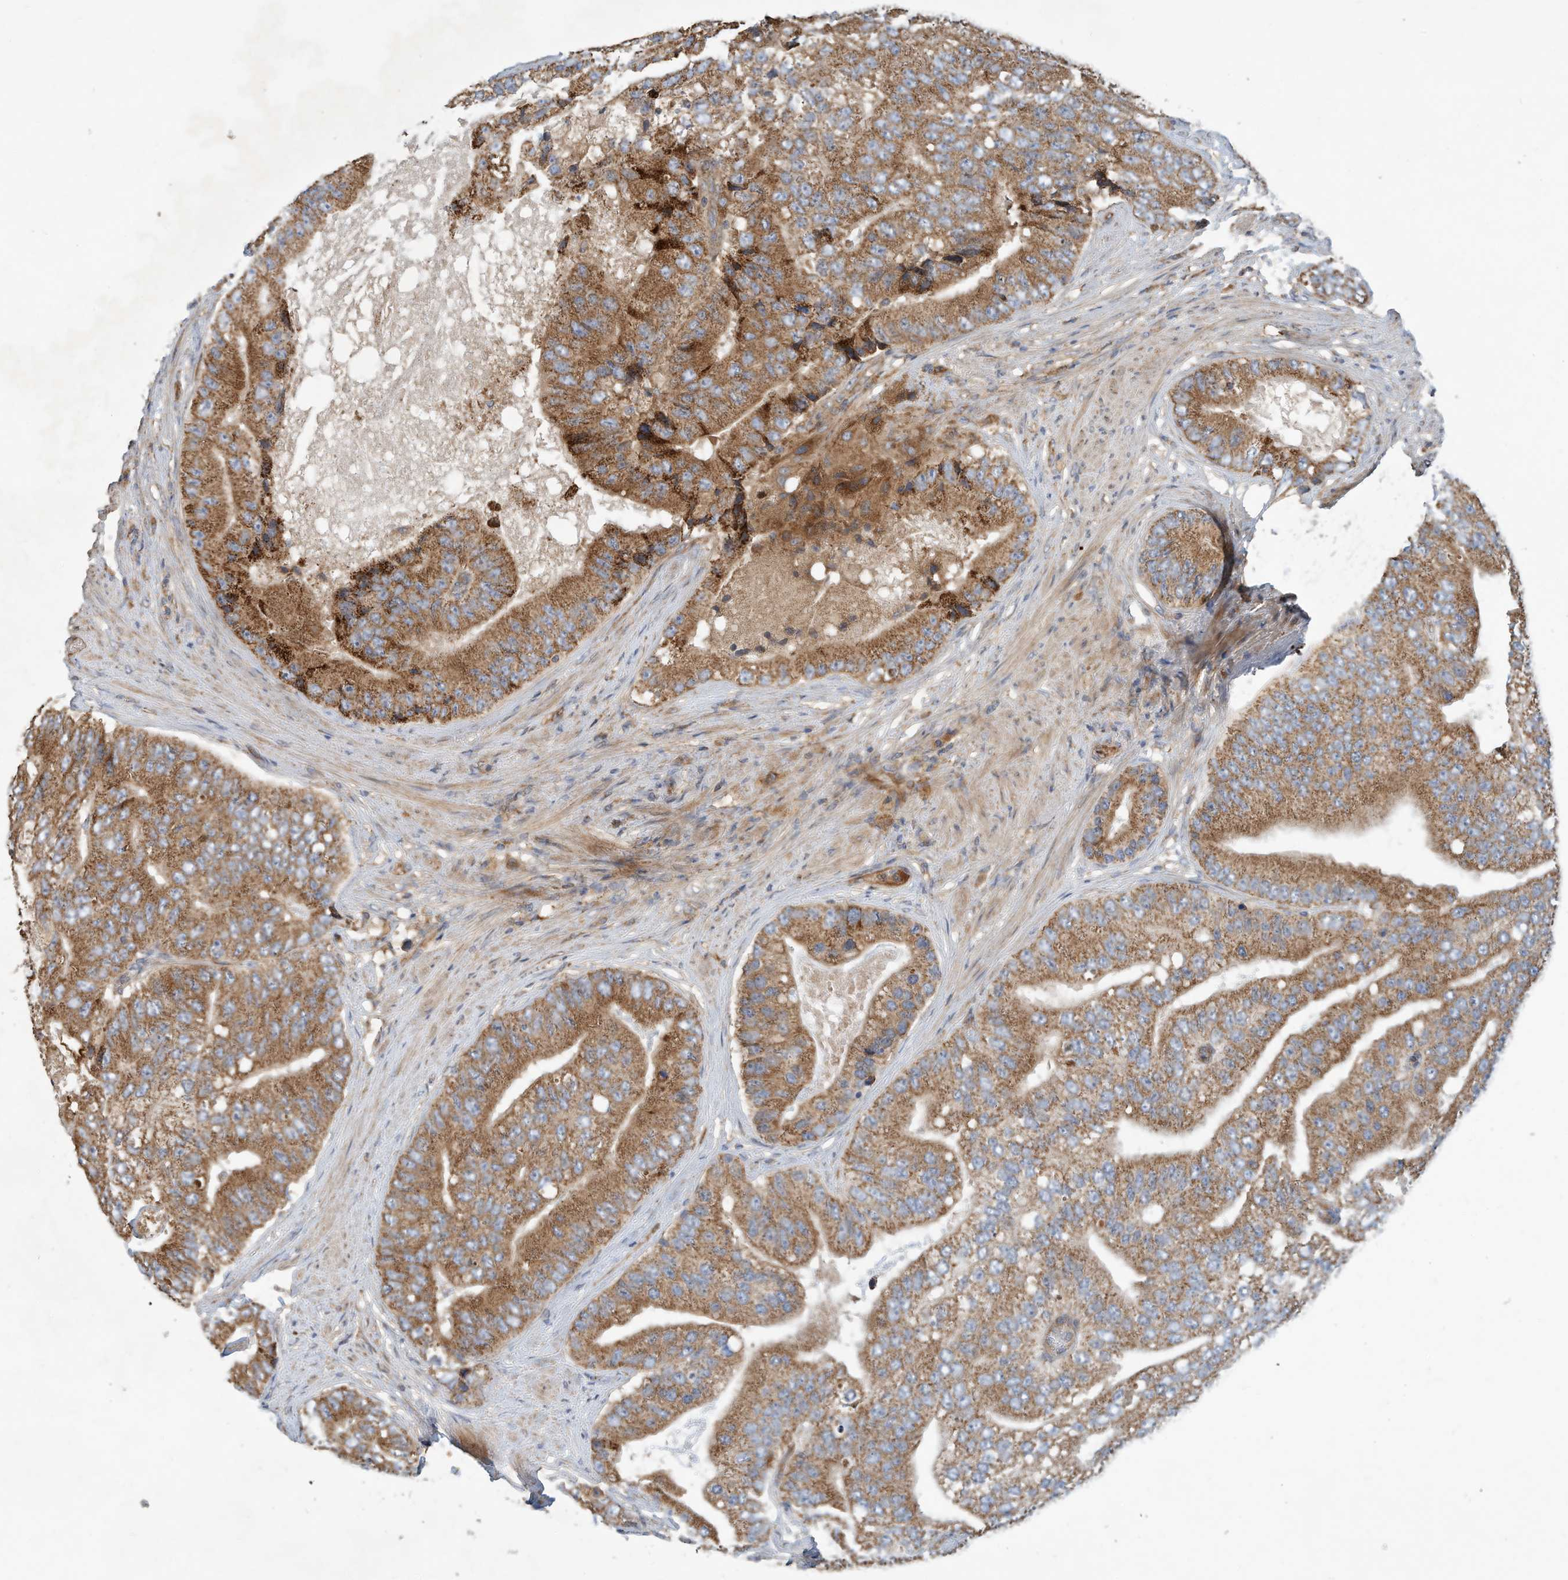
{"staining": {"intensity": "moderate", "quantity": ">75%", "location": "cytoplasmic/membranous"}, "tissue": "prostate cancer", "cell_type": "Tumor cells", "image_type": "cancer", "snomed": [{"axis": "morphology", "description": "Adenocarcinoma, High grade"}, {"axis": "topography", "description": "Prostate"}], "caption": "Adenocarcinoma (high-grade) (prostate) stained with DAB immunohistochemistry shows medium levels of moderate cytoplasmic/membranous positivity in about >75% of tumor cells.", "gene": "CPAMD8", "patient": {"sex": "male", "age": 70}}